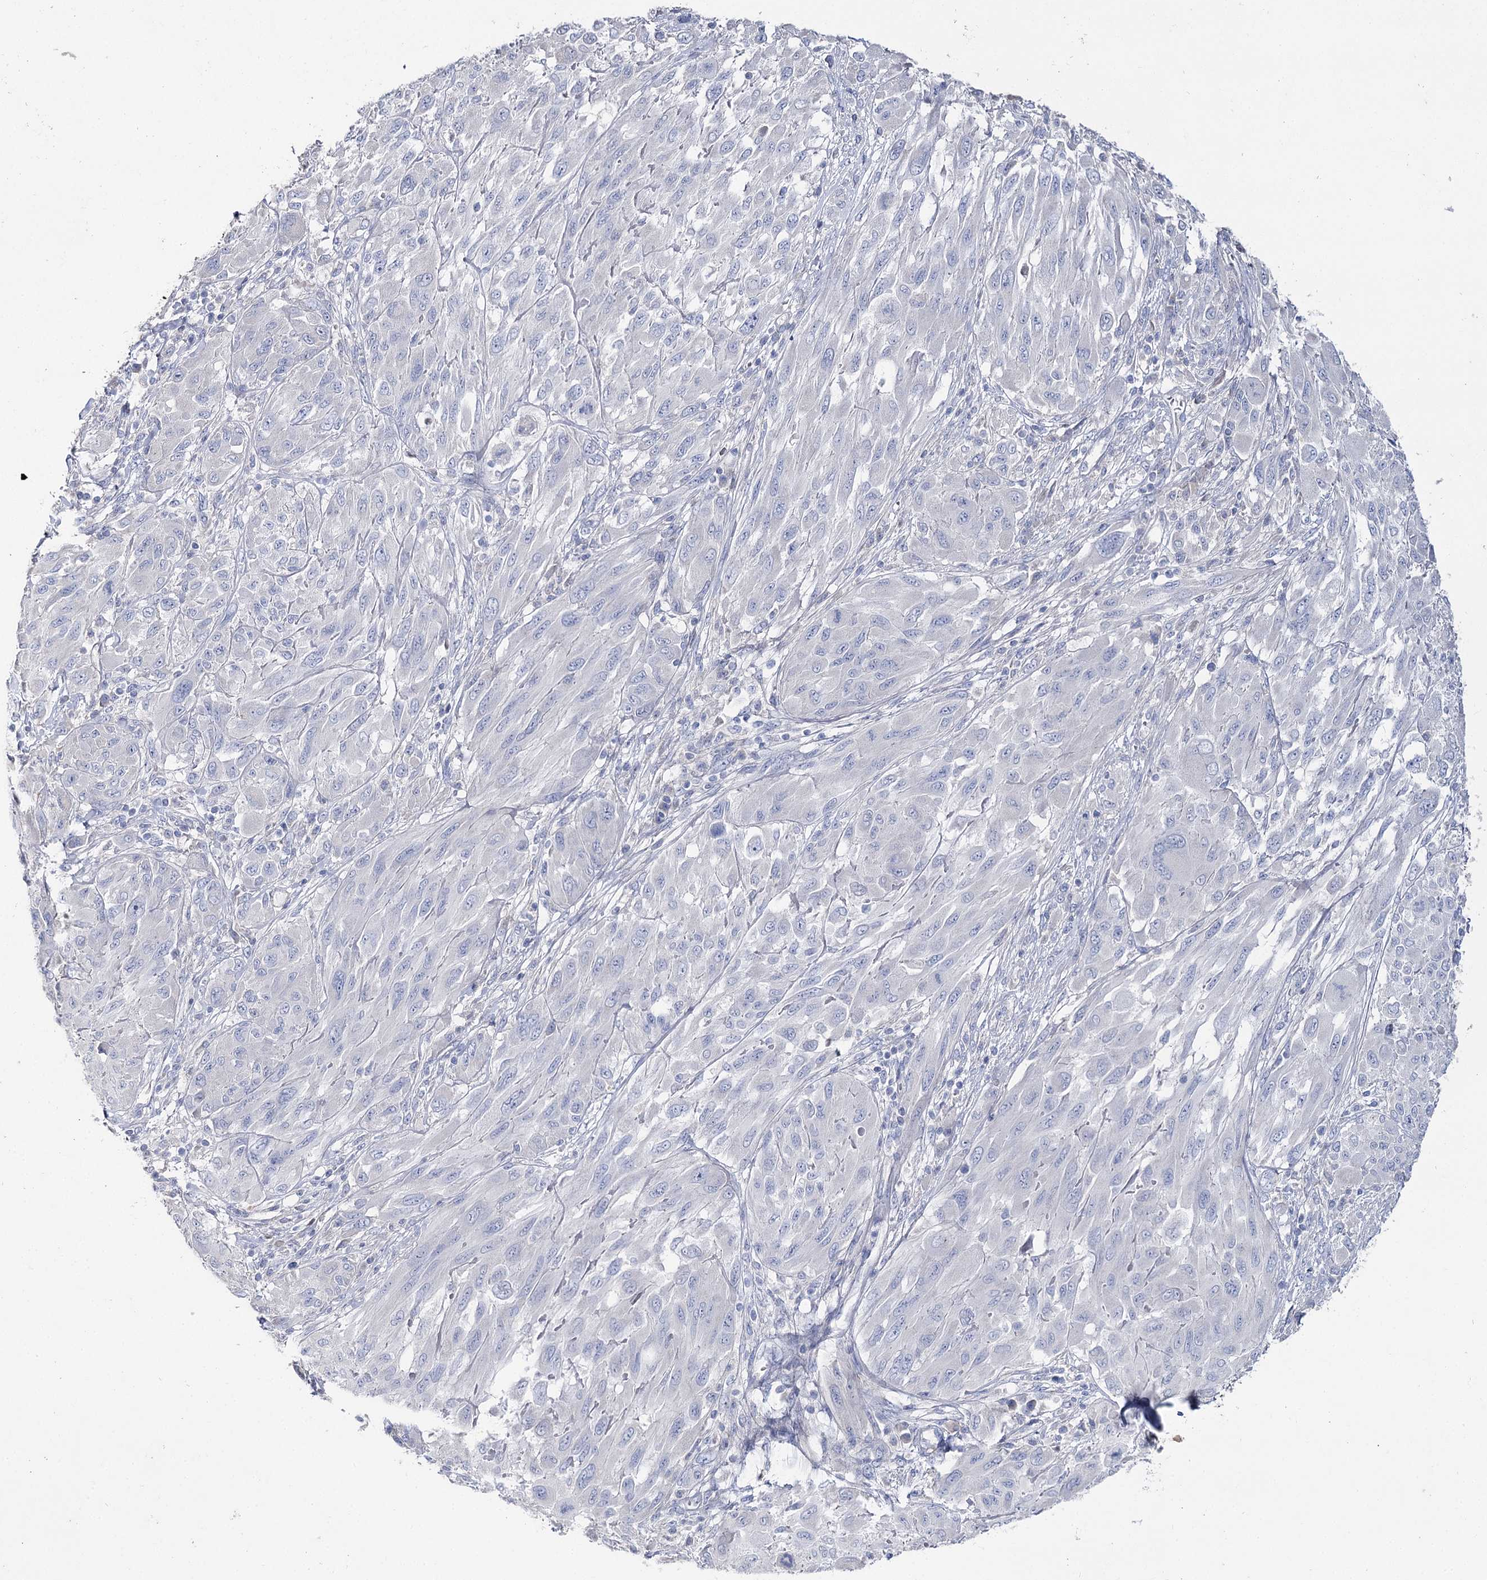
{"staining": {"intensity": "negative", "quantity": "none", "location": "none"}, "tissue": "melanoma", "cell_type": "Tumor cells", "image_type": "cancer", "snomed": [{"axis": "morphology", "description": "Malignant melanoma, NOS"}, {"axis": "topography", "description": "Skin"}], "caption": "IHC histopathology image of malignant melanoma stained for a protein (brown), which exhibits no positivity in tumor cells.", "gene": "NRAP", "patient": {"sex": "female", "age": 91}}